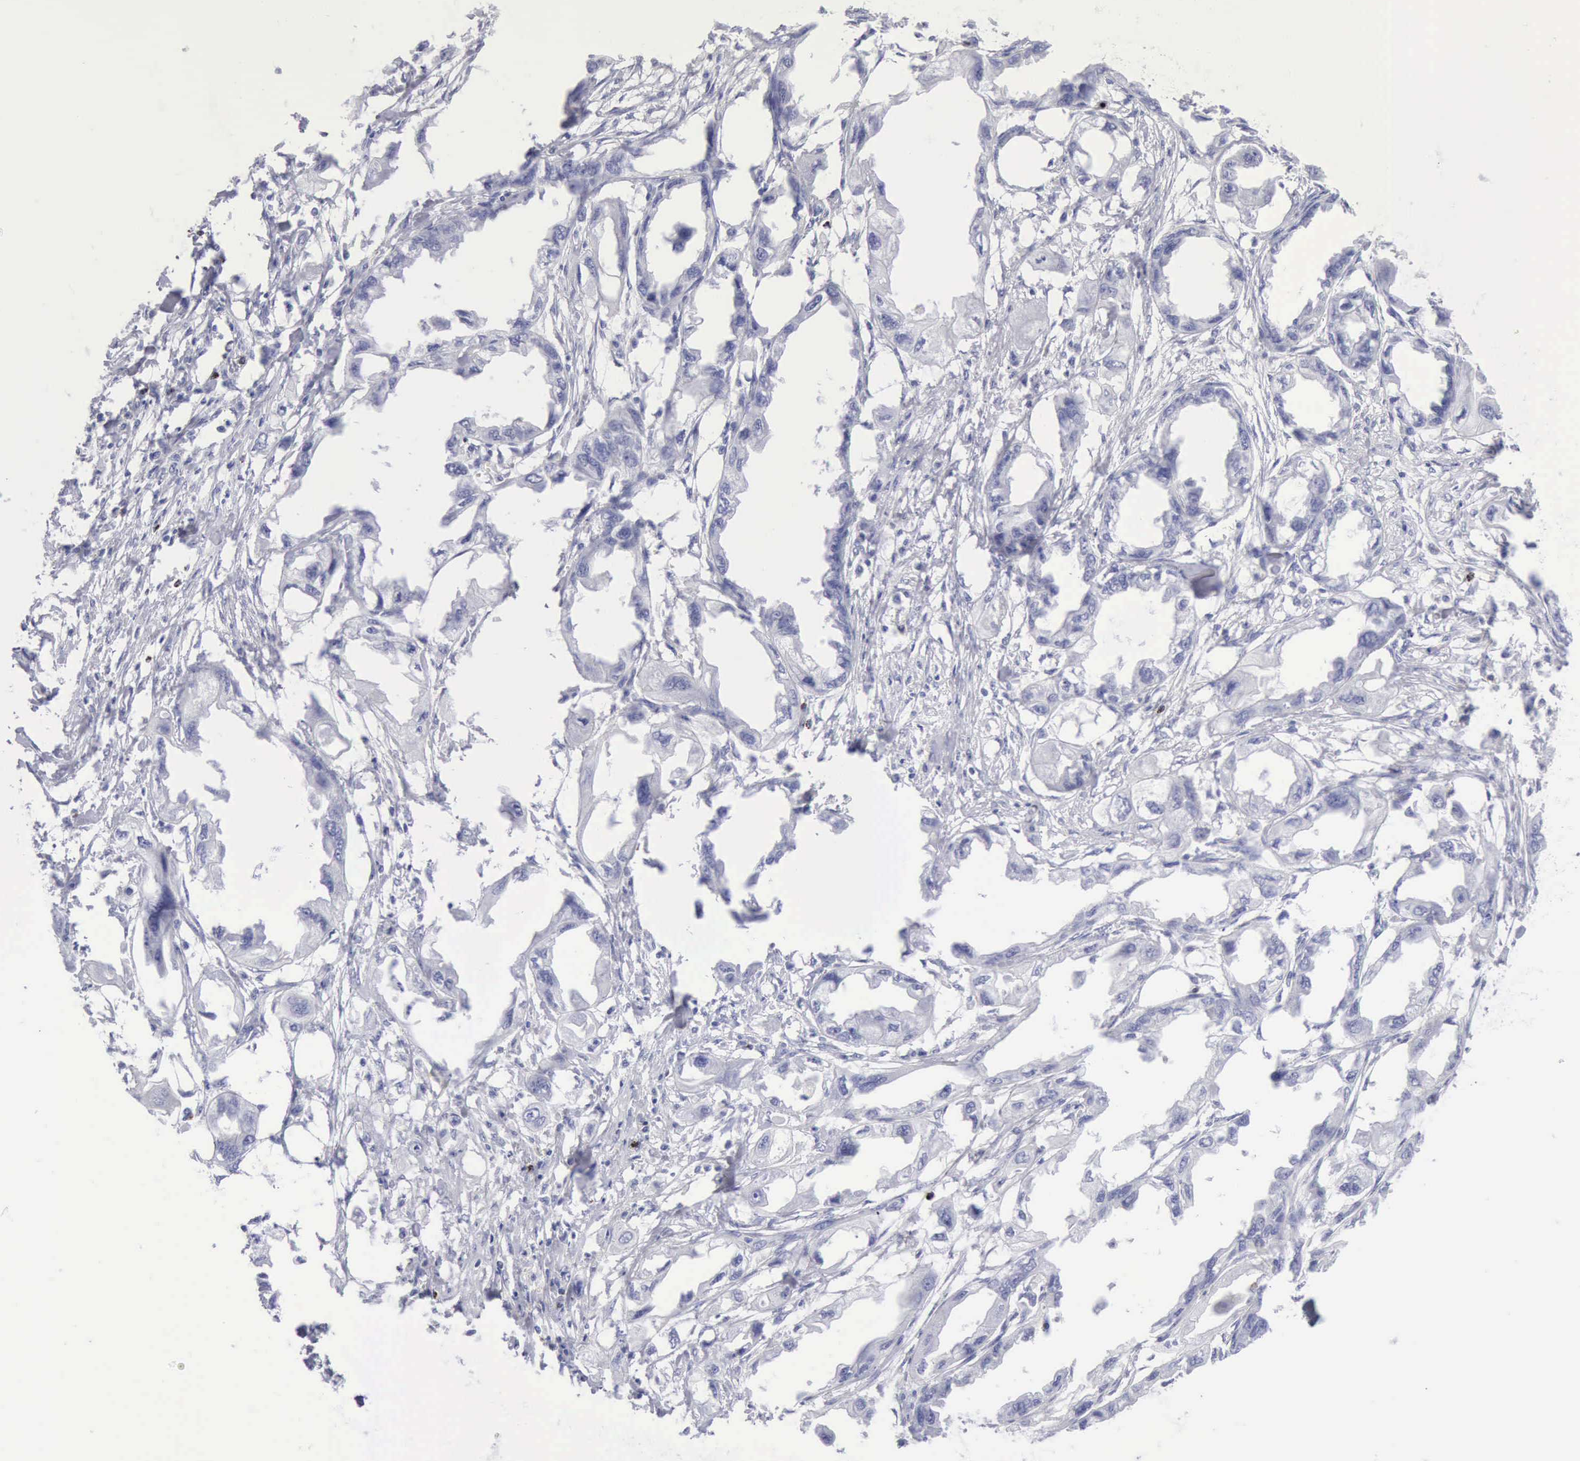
{"staining": {"intensity": "negative", "quantity": "none", "location": "none"}, "tissue": "endometrial cancer", "cell_type": "Tumor cells", "image_type": "cancer", "snomed": [{"axis": "morphology", "description": "Adenocarcinoma, NOS"}, {"axis": "topography", "description": "Endometrium"}], "caption": "This is an IHC image of human endometrial adenocarcinoma. There is no expression in tumor cells.", "gene": "GZMB", "patient": {"sex": "female", "age": 67}}